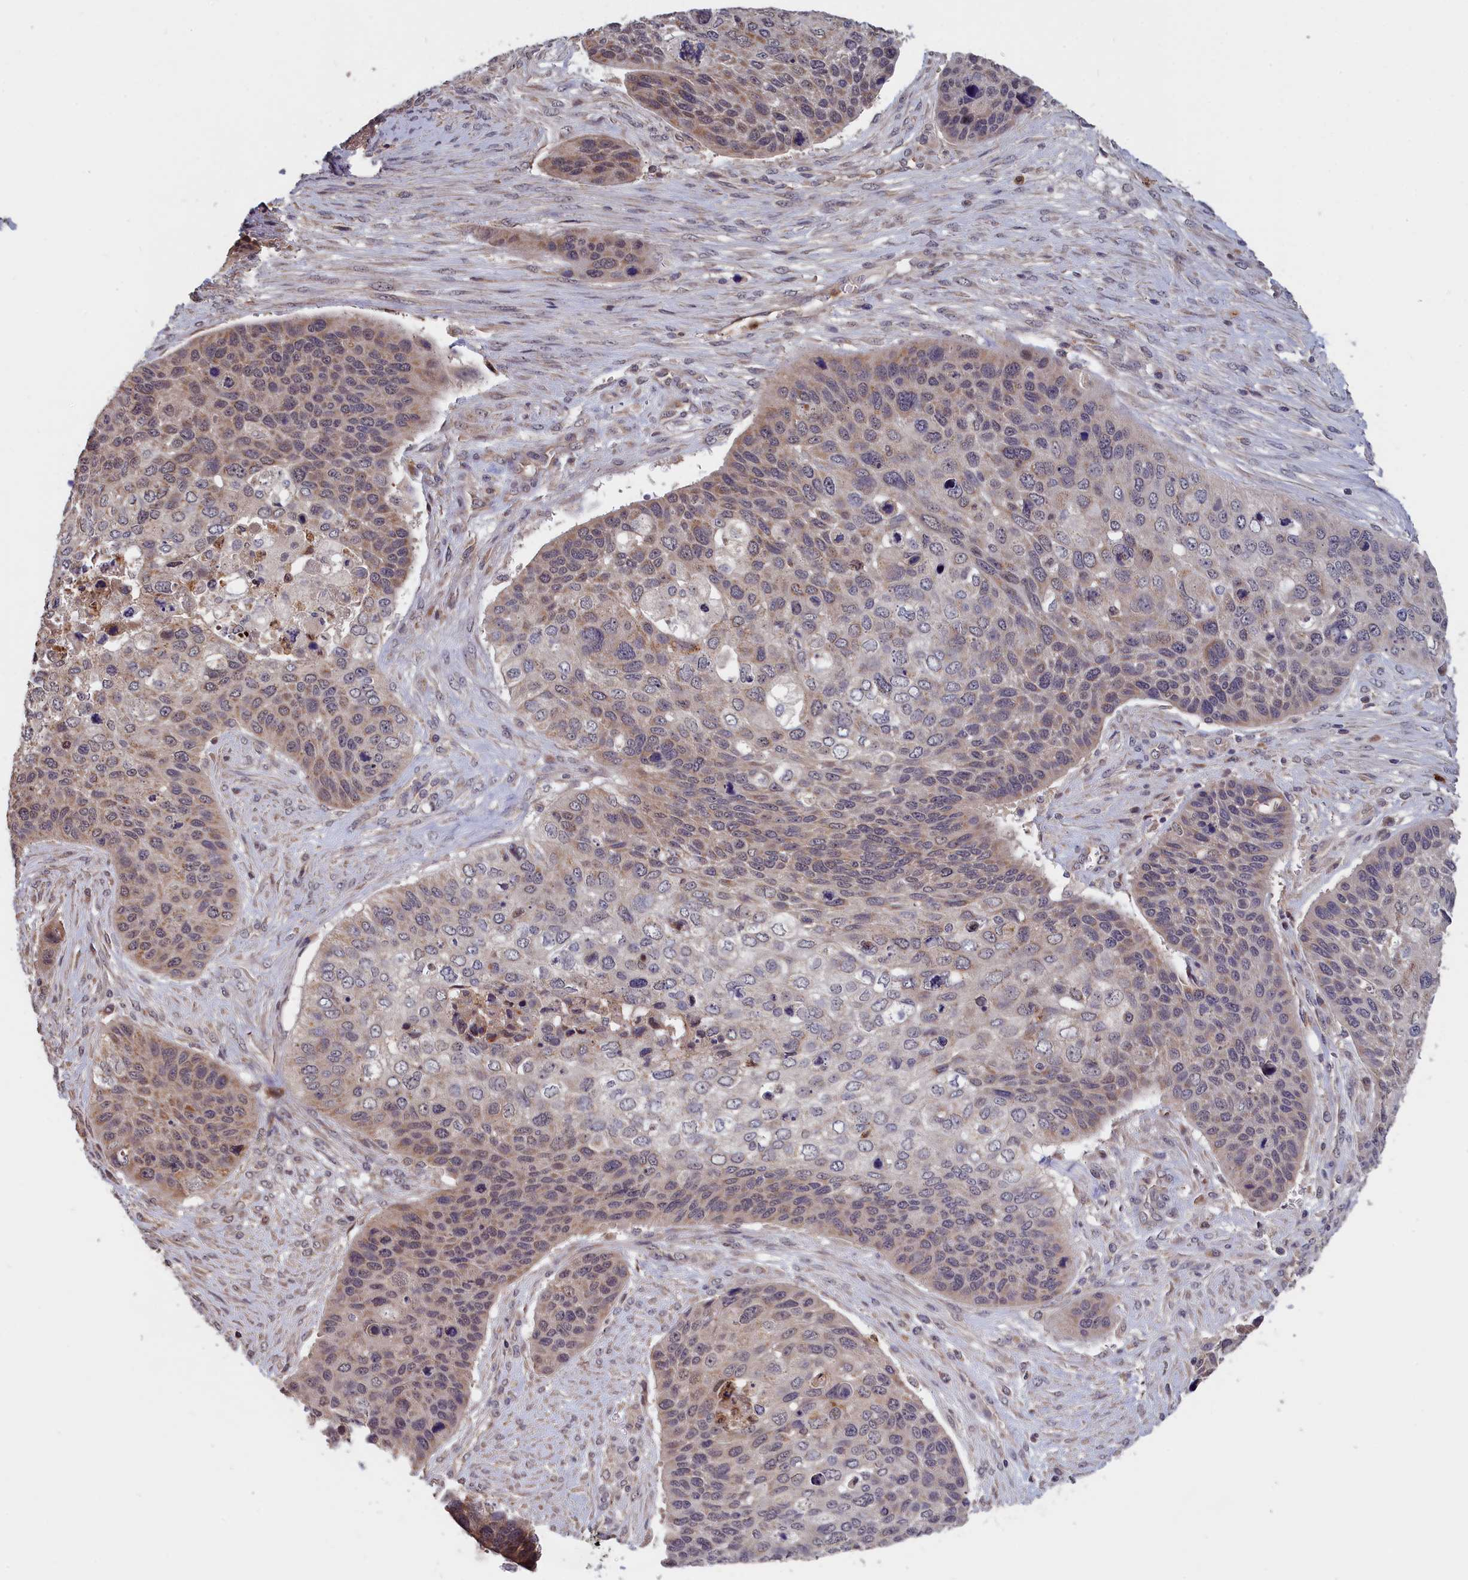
{"staining": {"intensity": "moderate", "quantity": "25%-75%", "location": "cytoplasmic/membranous"}, "tissue": "skin cancer", "cell_type": "Tumor cells", "image_type": "cancer", "snomed": [{"axis": "morphology", "description": "Basal cell carcinoma"}, {"axis": "topography", "description": "Skin"}], "caption": "Immunohistochemical staining of skin cancer (basal cell carcinoma) reveals moderate cytoplasmic/membranous protein positivity in approximately 25%-75% of tumor cells.", "gene": "EPB41L4B", "patient": {"sex": "female", "age": 74}}